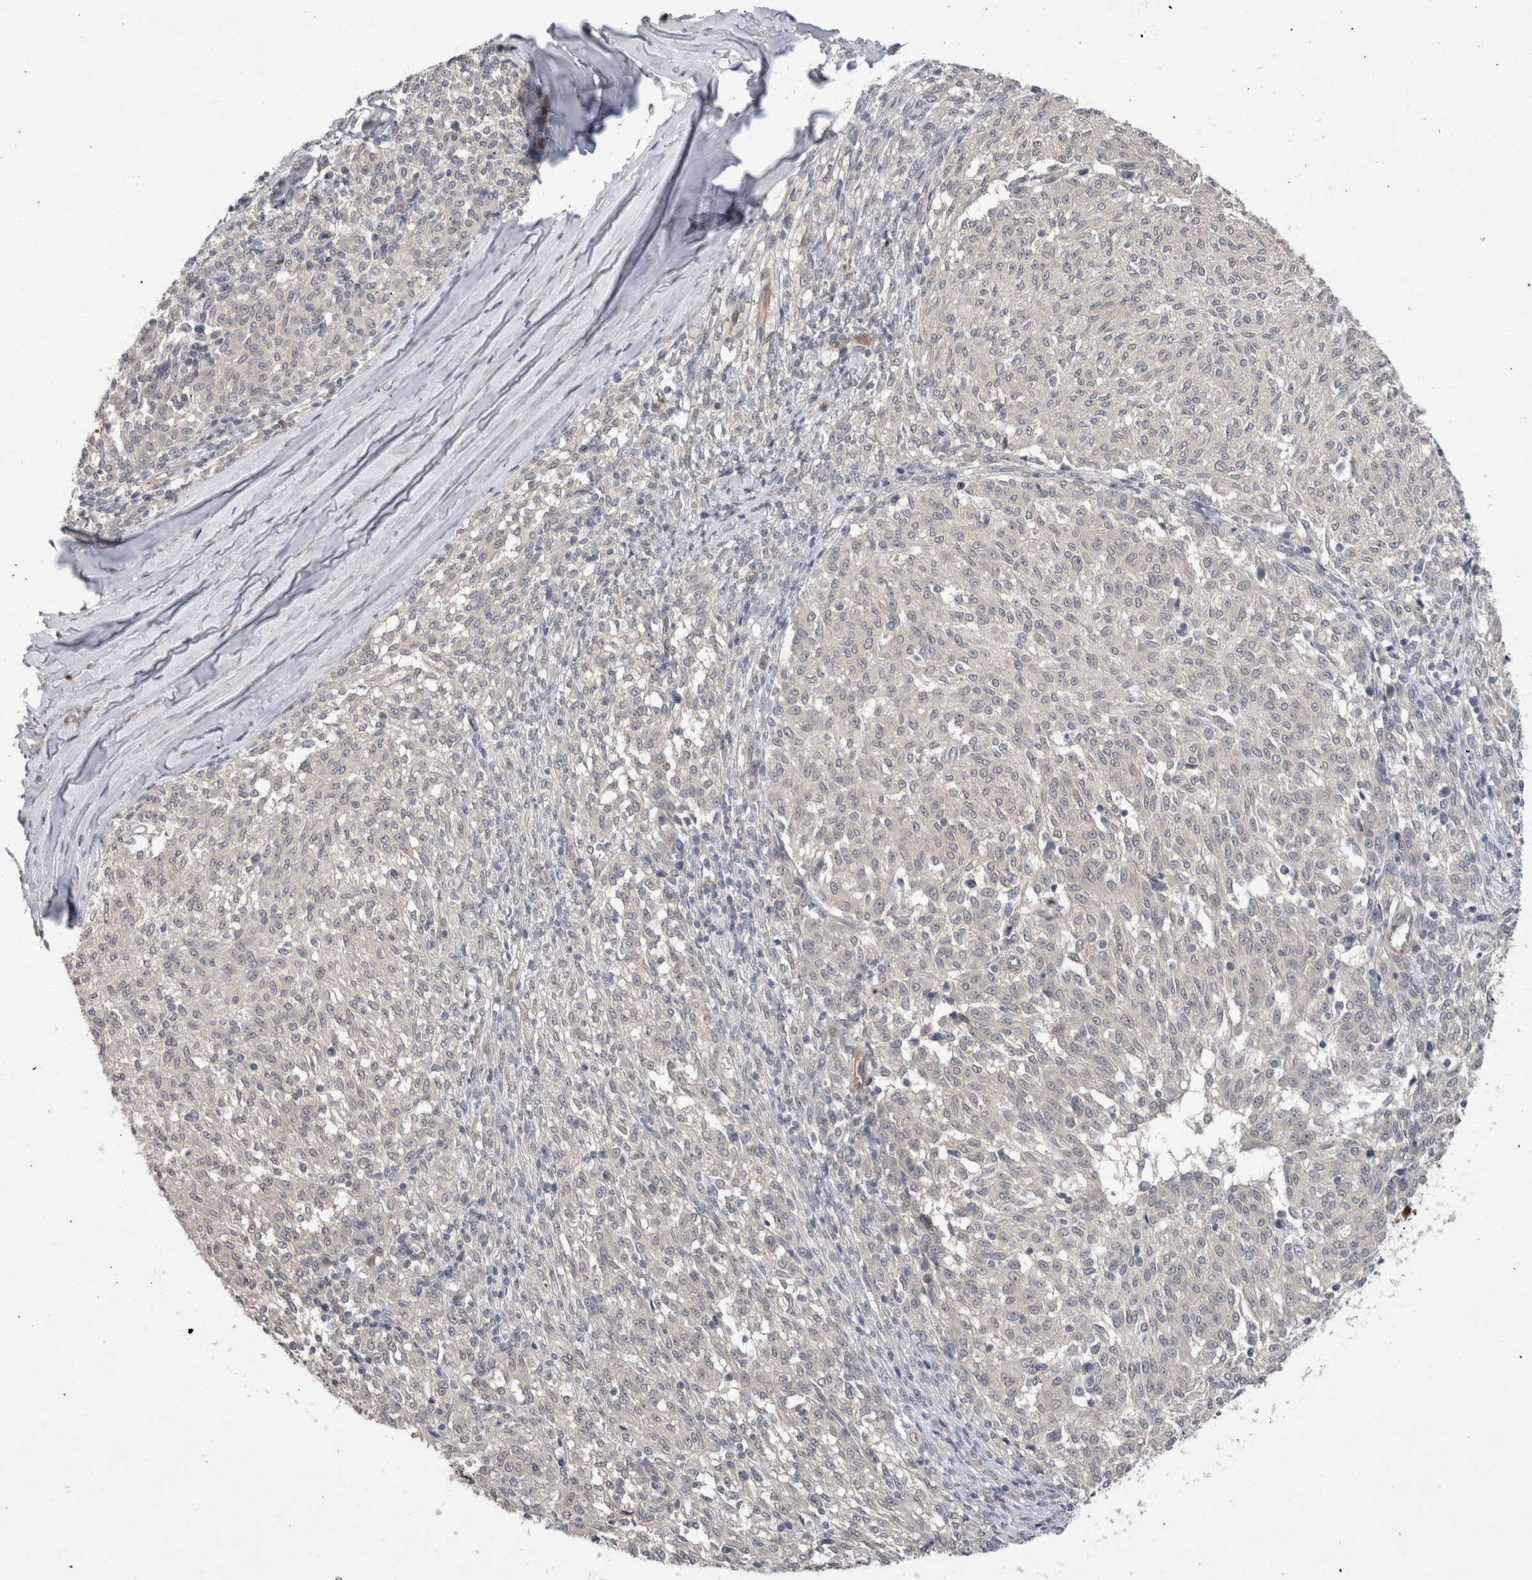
{"staining": {"intensity": "negative", "quantity": "none", "location": "none"}, "tissue": "melanoma", "cell_type": "Tumor cells", "image_type": "cancer", "snomed": [{"axis": "morphology", "description": "Malignant melanoma, NOS"}, {"axis": "topography", "description": "Skin"}], "caption": "Immunohistochemical staining of human malignant melanoma shows no significant positivity in tumor cells.", "gene": "CRISPLD1", "patient": {"sex": "female", "age": 72}}